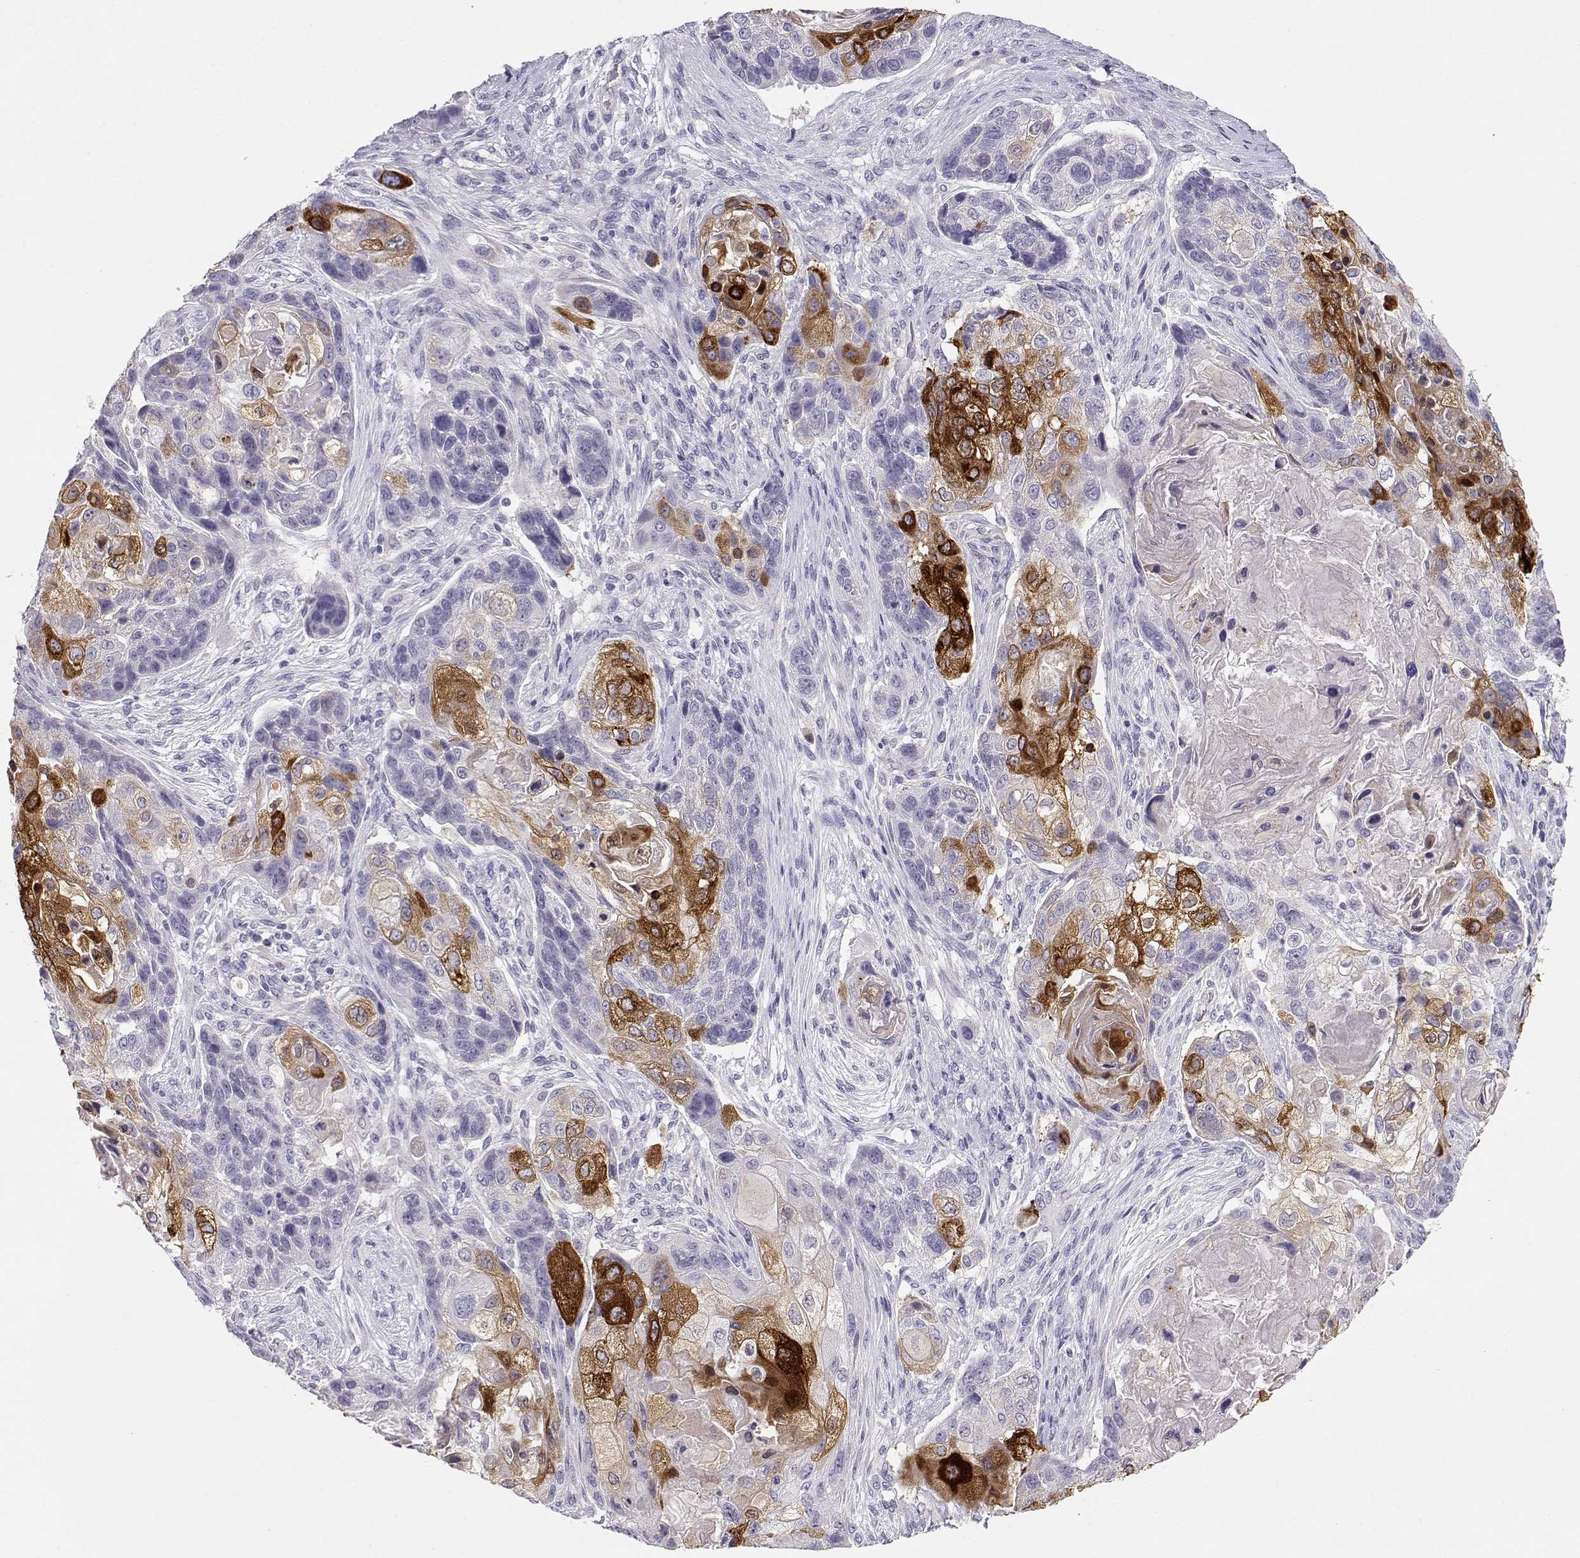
{"staining": {"intensity": "strong", "quantity": "<25%", "location": "cytoplasmic/membranous"}, "tissue": "lung cancer", "cell_type": "Tumor cells", "image_type": "cancer", "snomed": [{"axis": "morphology", "description": "Squamous cell carcinoma, NOS"}, {"axis": "topography", "description": "Lung"}], "caption": "Lung cancer stained for a protein demonstrates strong cytoplasmic/membranous positivity in tumor cells.", "gene": "ENDOU", "patient": {"sex": "male", "age": 69}}